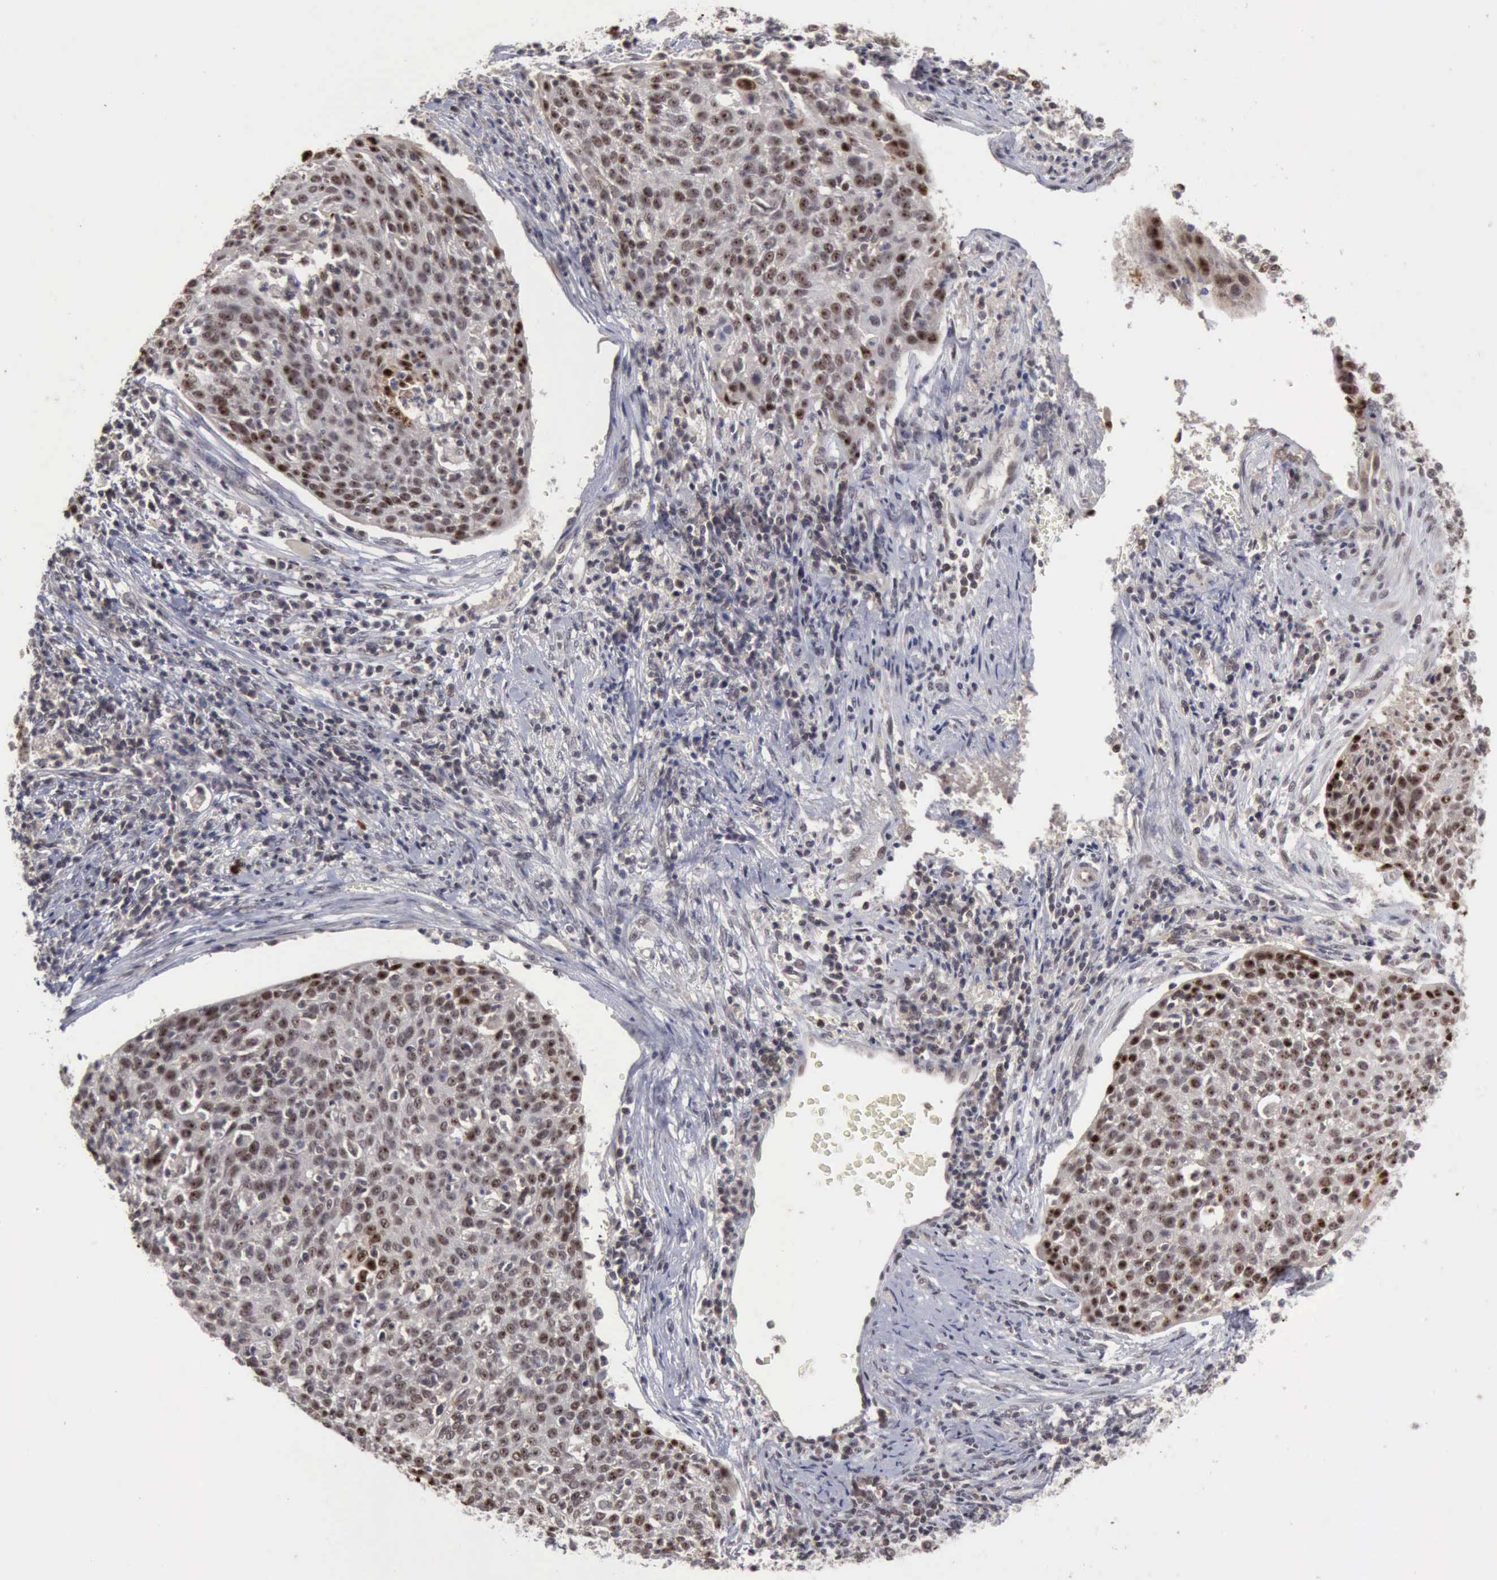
{"staining": {"intensity": "weak", "quantity": "25%-75%", "location": "nuclear"}, "tissue": "cervical cancer", "cell_type": "Tumor cells", "image_type": "cancer", "snomed": [{"axis": "morphology", "description": "Squamous cell carcinoma, NOS"}, {"axis": "topography", "description": "Cervix"}], "caption": "A high-resolution histopathology image shows immunohistochemistry staining of cervical squamous cell carcinoma, which reveals weak nuclear staining in about 25%-75% of tumor cells. (brown staining indicates protein expression, while blue staining denotes nuclei).", "gene": "CDKN2A", "patient": {"sex": "female", "age": 38}}